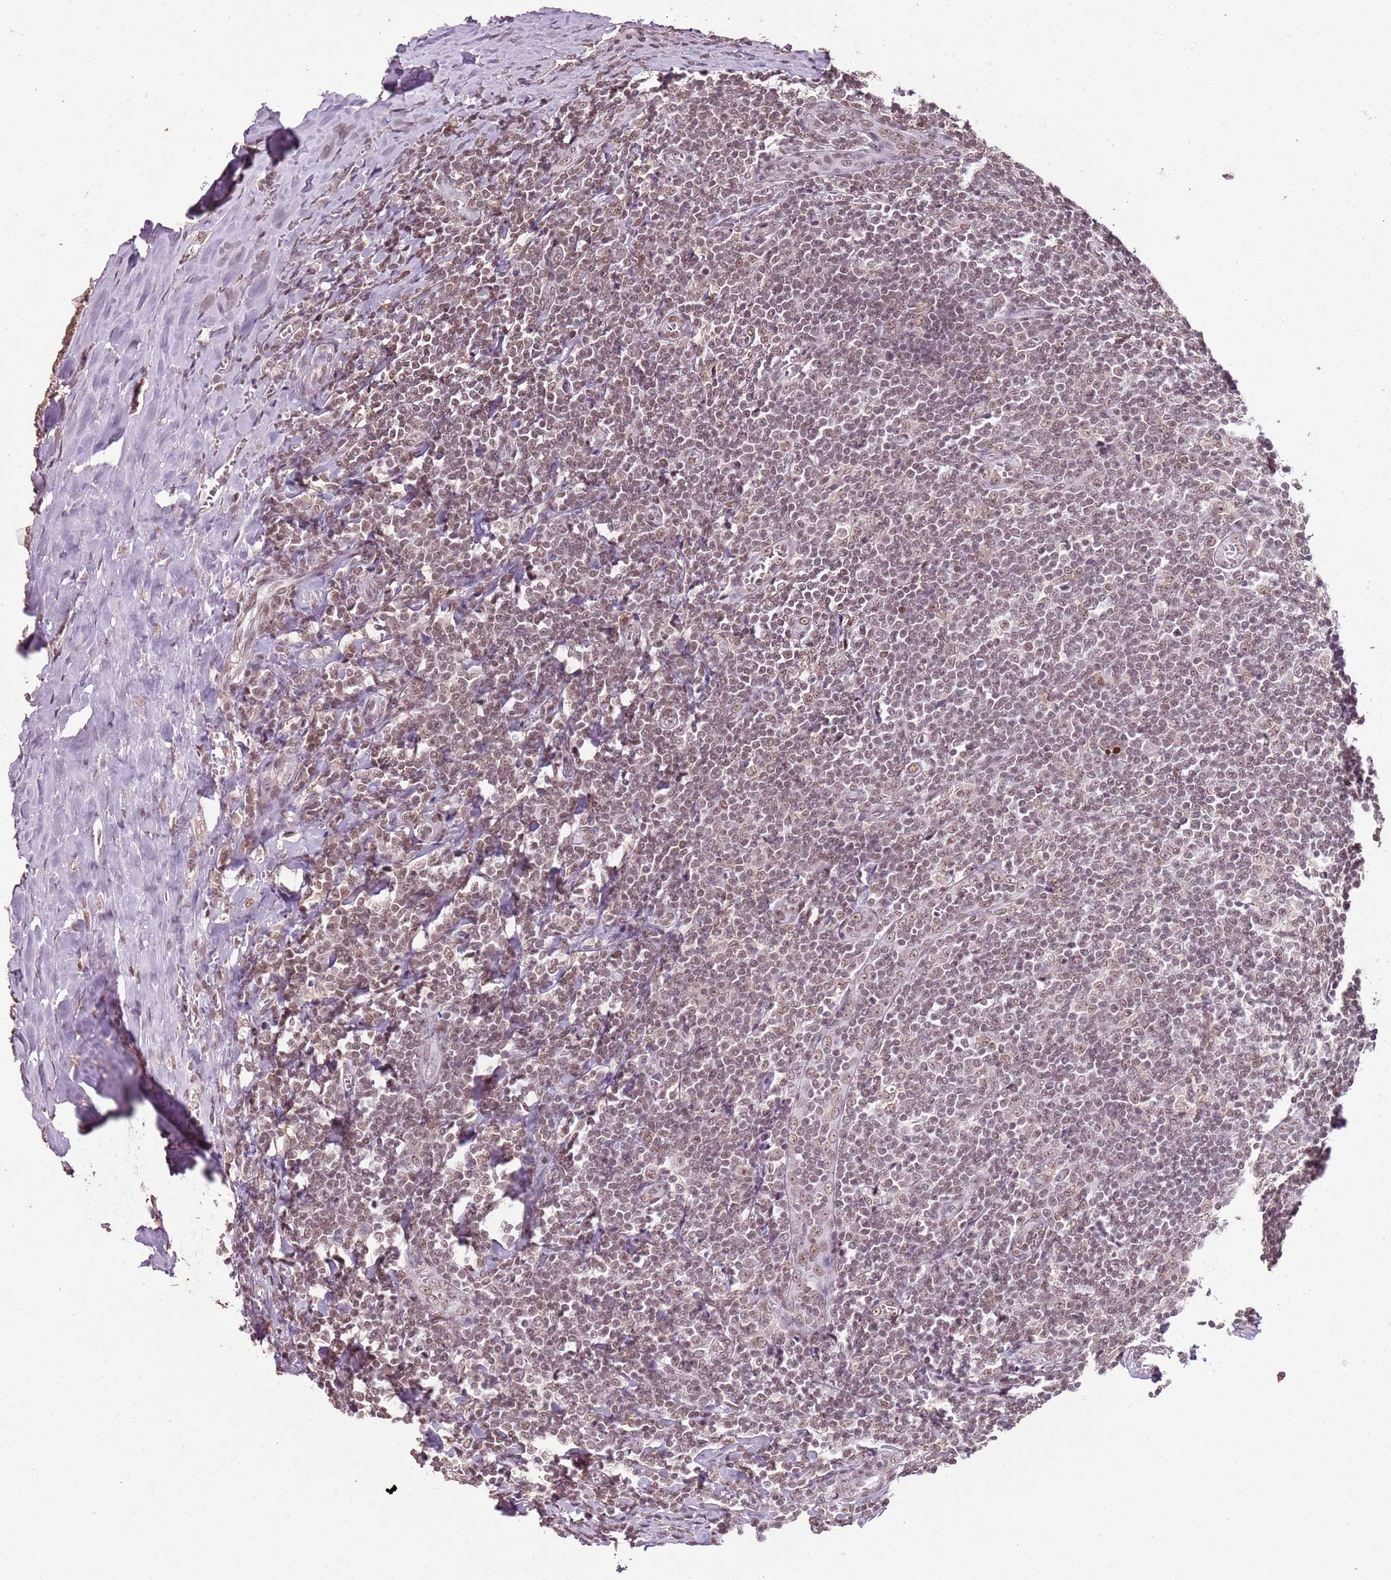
{"staining": {"intensity": "moderate", "quantity": ">75%", "location": "nuclear"}, "tissue": "tonsil", "cell_type": "Germinal center cells", "image_type": "normal", "snomed": [{"axis": "morphology", "description": "Normal tissue, NOS"}, {"axis": "topography", "description": "Tonsil"}], "caption": "A high-resolution micrograph shows IHC staining of normal tonsil, which shows moderate nuclear staining in about >75% of germinal center cells.", "gene": "ARL14EP", "patient": {"sex": "male", "age": 27}}